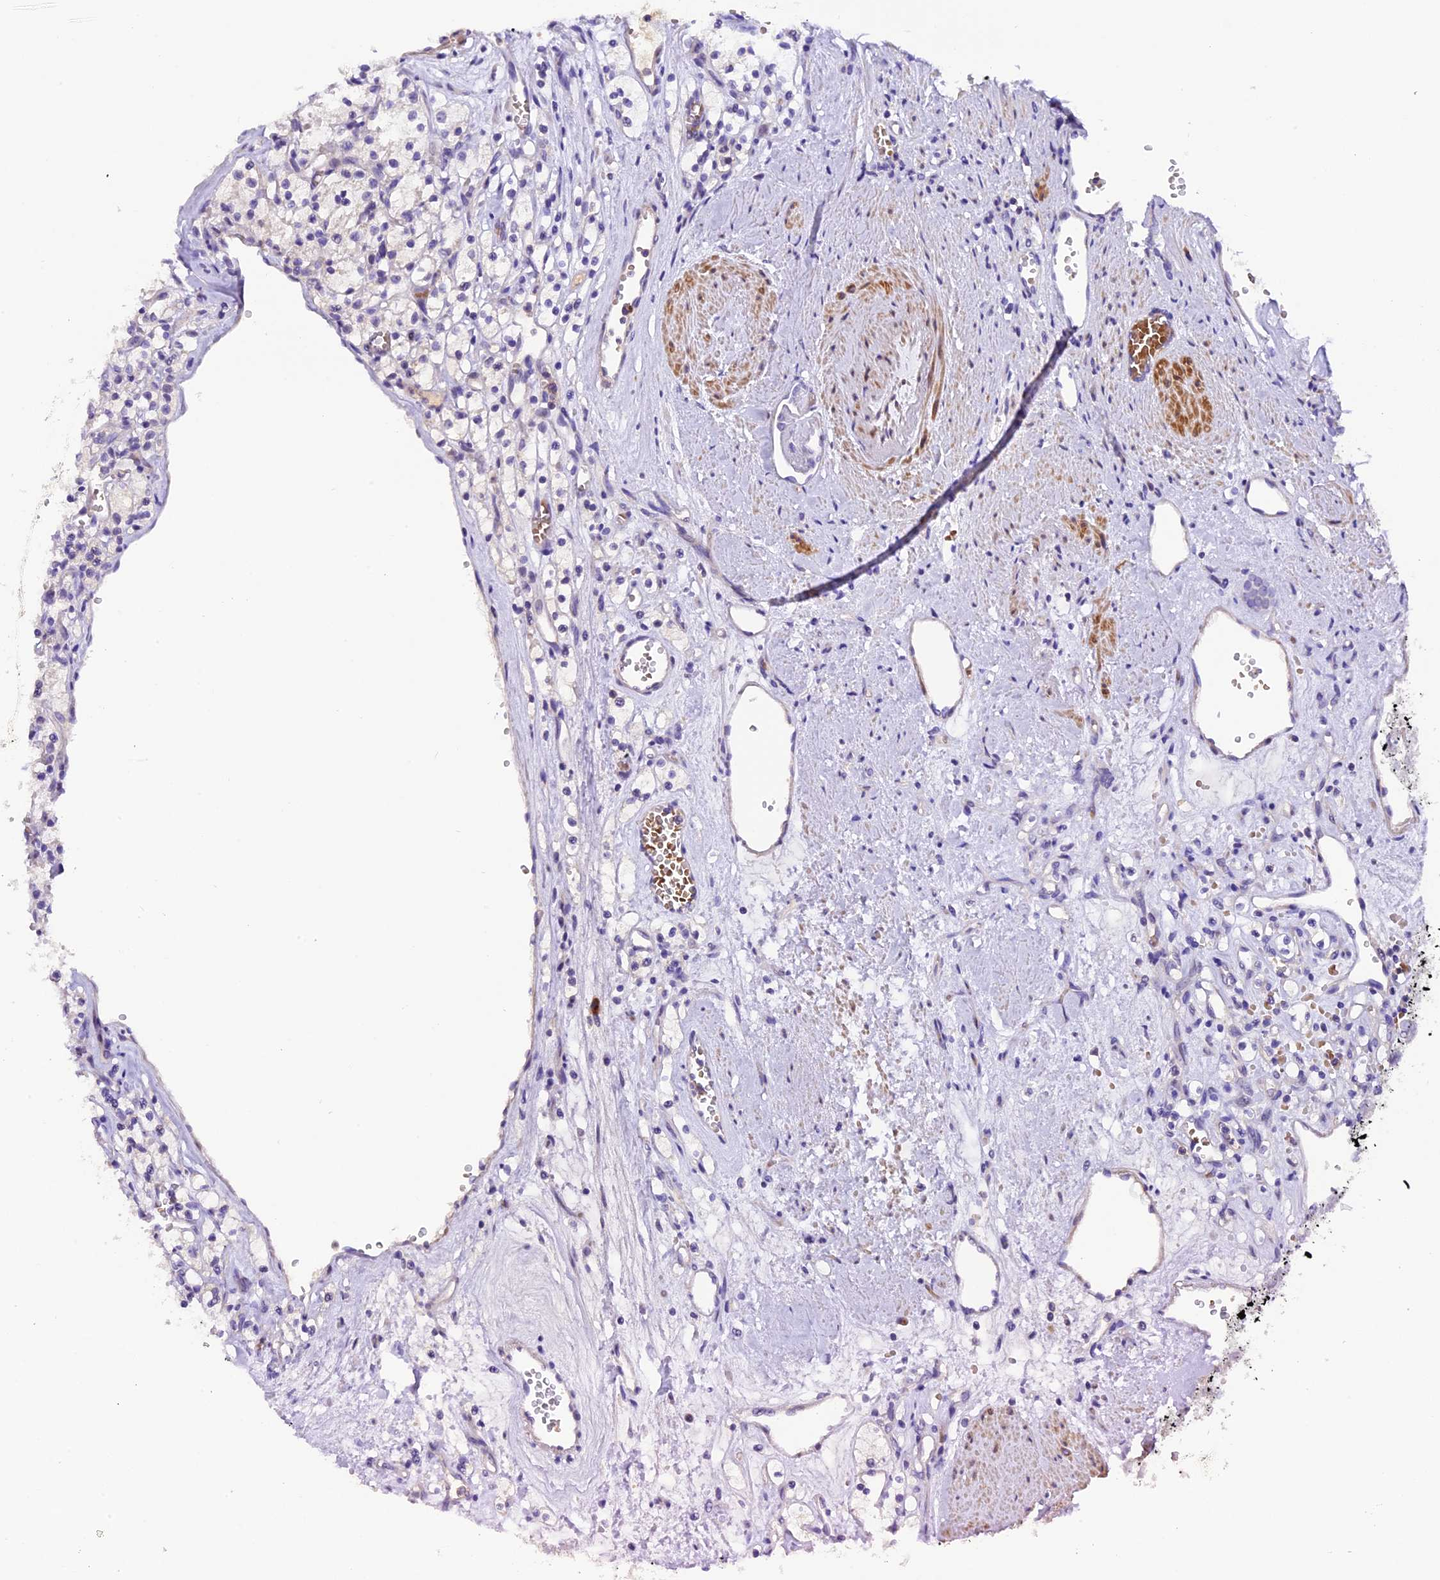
{"staining": {"intensity": "negative", "quantity": "none", "location": "none"}, "tissue": "renal cancer", "cell_type": "Tumor cells", "image_type": "cancer", "snomed": [{"axis": "morphology", "description": "Adenocarcinoma, NOS"}, {"axis": "topography", "description": "Kidney"}], "caption": "Tumor cells show no significant protein expression in renal cancer (adenocarcinoma).", "gene": "MEX3B", "patient": {"sex": "female", "age": 59}}